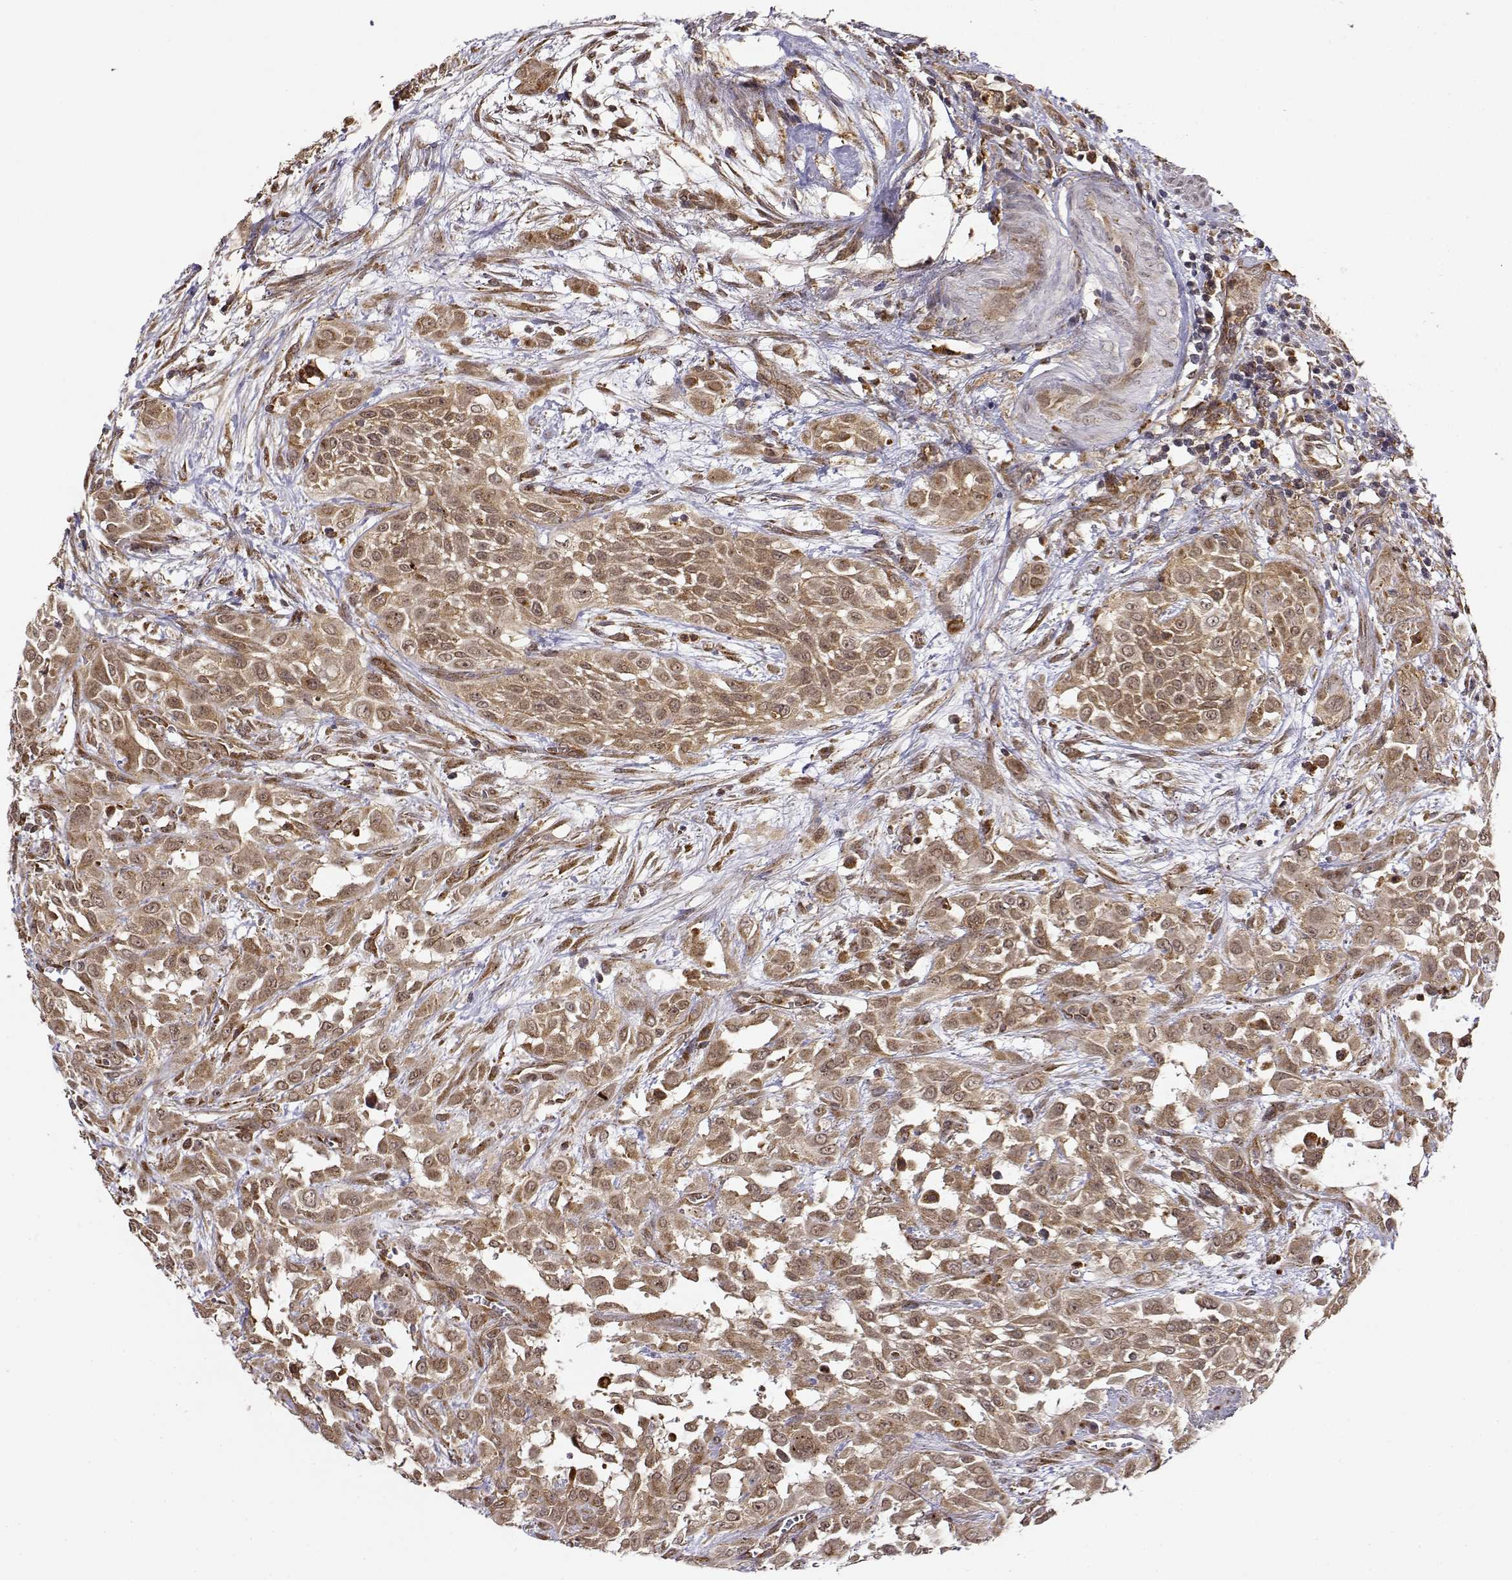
{"staining": {"intensity": "moderate", "quantity": ">75%", "location": "cytoplasmic/membranous,nuclear"}, "tissue": "urothelial cancer", "cell_type": "Tumor cells", "image_type": "cancer", "snomed": [{"axis": "morphology", "description": "Urothelial carcinoma, High grade"}, {"axis": "topography", "description": "Urinary bladder"}], "caption": "The histopathology image demonstrates immunohistochemical staining of urothelial carcinoma (high-grade). There is moderate cytoplasmic/membranous and nuclear expression is present in about >75% of tumor cells. (Stains: DAB in brown, nuclei in blue, Microscopy: brightfield microscopy at high magnification).", "gene": "RNF13", "patient": {"sex": "male", "age": 57}}